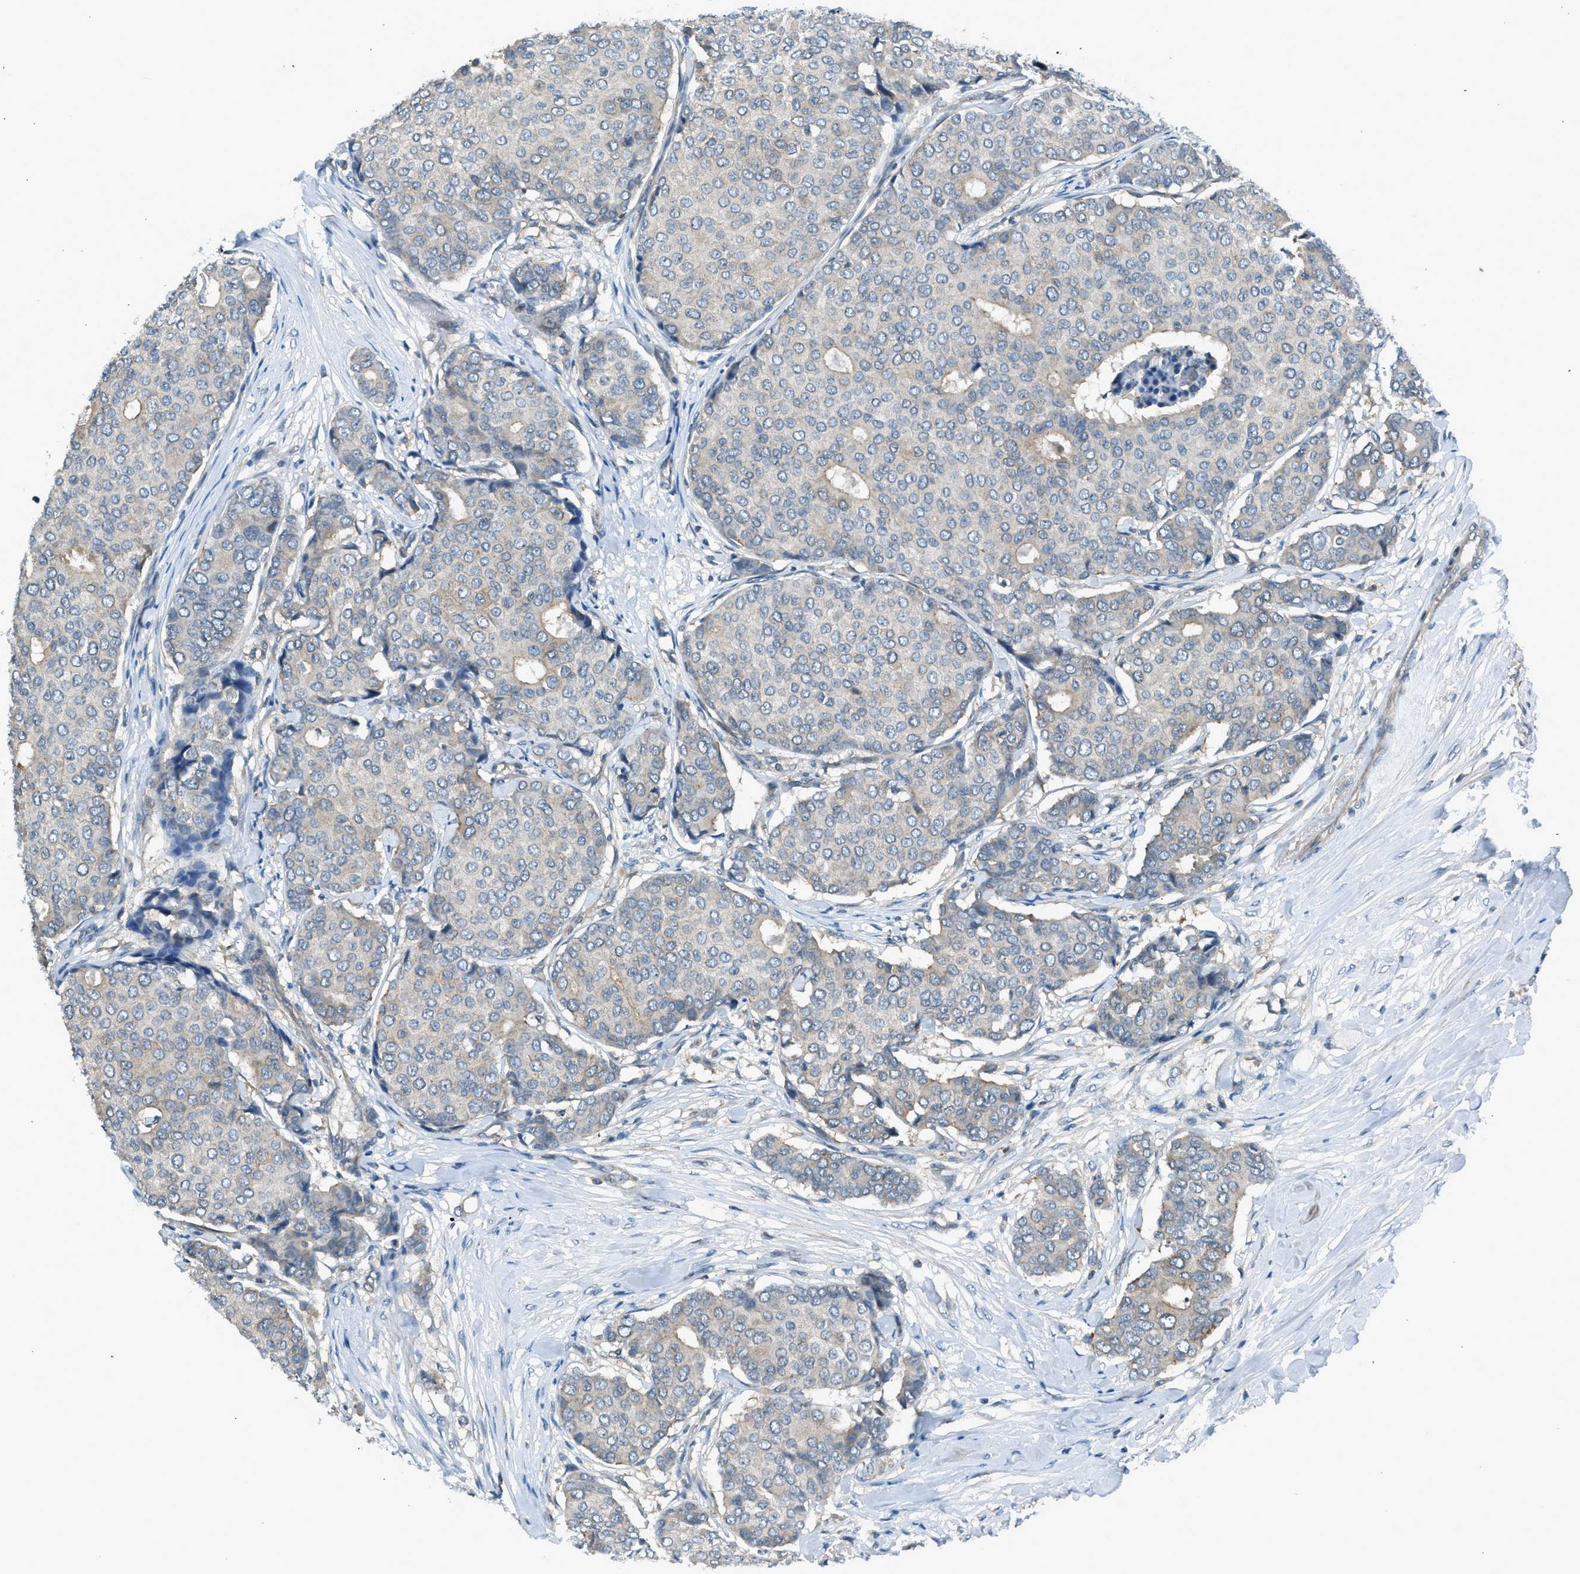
{"staining": {"intensity": "weak", "quantity": "<25%", "location": "cytoplasmic/membranous"}, "tissue": "breast cancer", "cell_type": "Tumor cells", "image_type": "cancer", "snomed": [{"axis": "morphology", "description": "Duct carcinoma"}, {"axis": "topography", "description": "Breast"}], "caption": "Tumor cells show no significant staining in breast cancer (intraductal carcinoma).", "gene": "LMLN", "patient": {"sex": "female", "age": 75}}